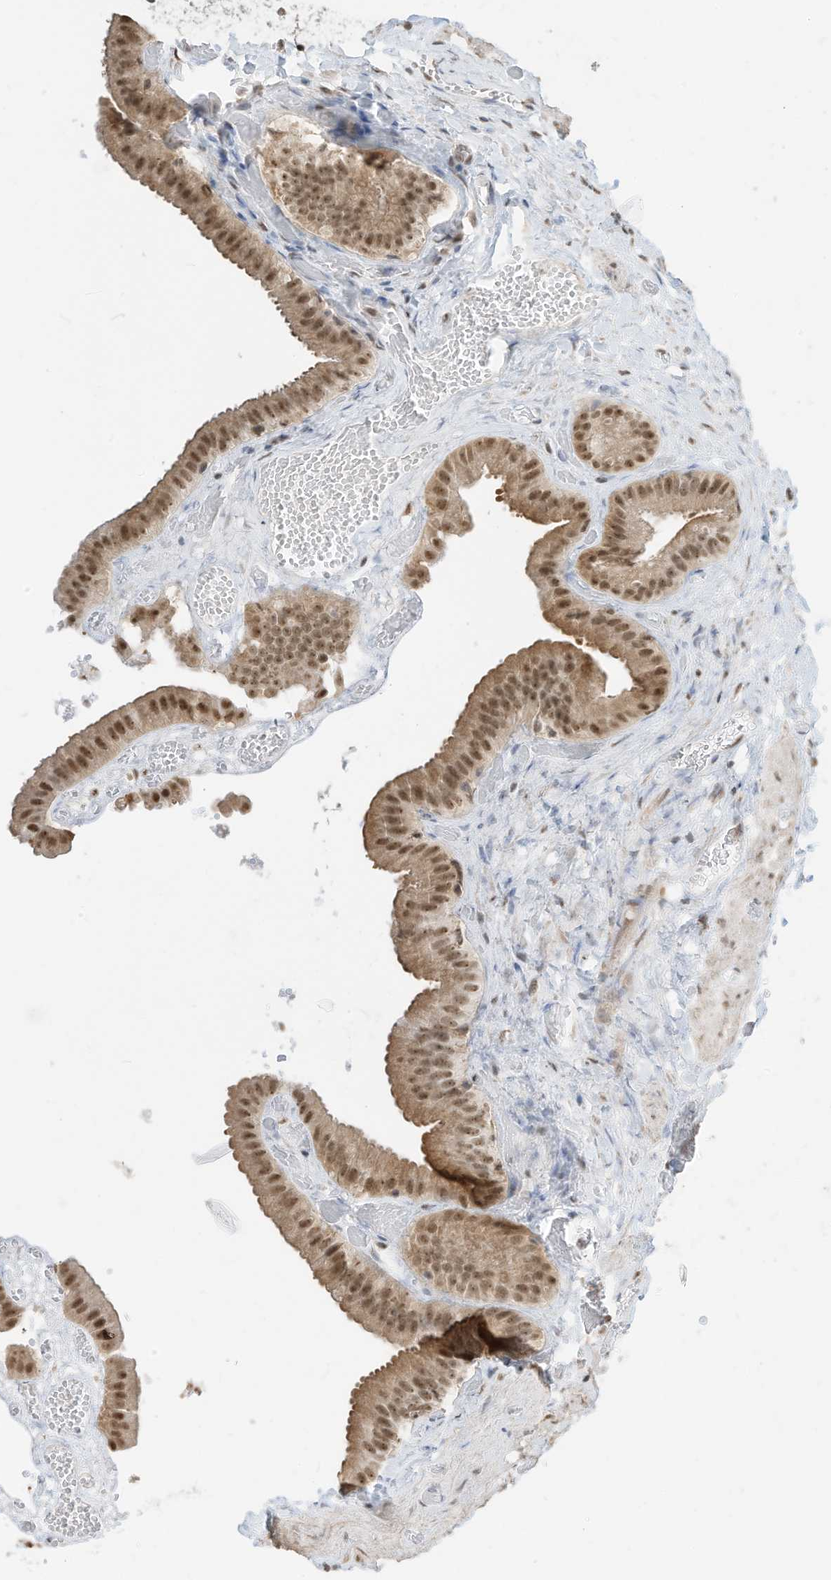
{"staining": {"intensity": "moderate", "quantity": ">75%", "location": "nuclear"}, "tissue": "gallbladder", "cell_type": "Glandular cells", "image_type": "normal", "snomed": [{"axis": "morphology", "description": "Normal tissue, NOS"}, {"axis": "topography", "description": "Gallbladder"}], "caption": "Immunohistochemical staining of normal human gallbladder exhibits >75% levels of moderate nuclear protein expression in about >75% of glandular cells. Nuclei are stained in blue.", "gene": "ZNF195", "patient": {"sex": "female", "age": 64}}